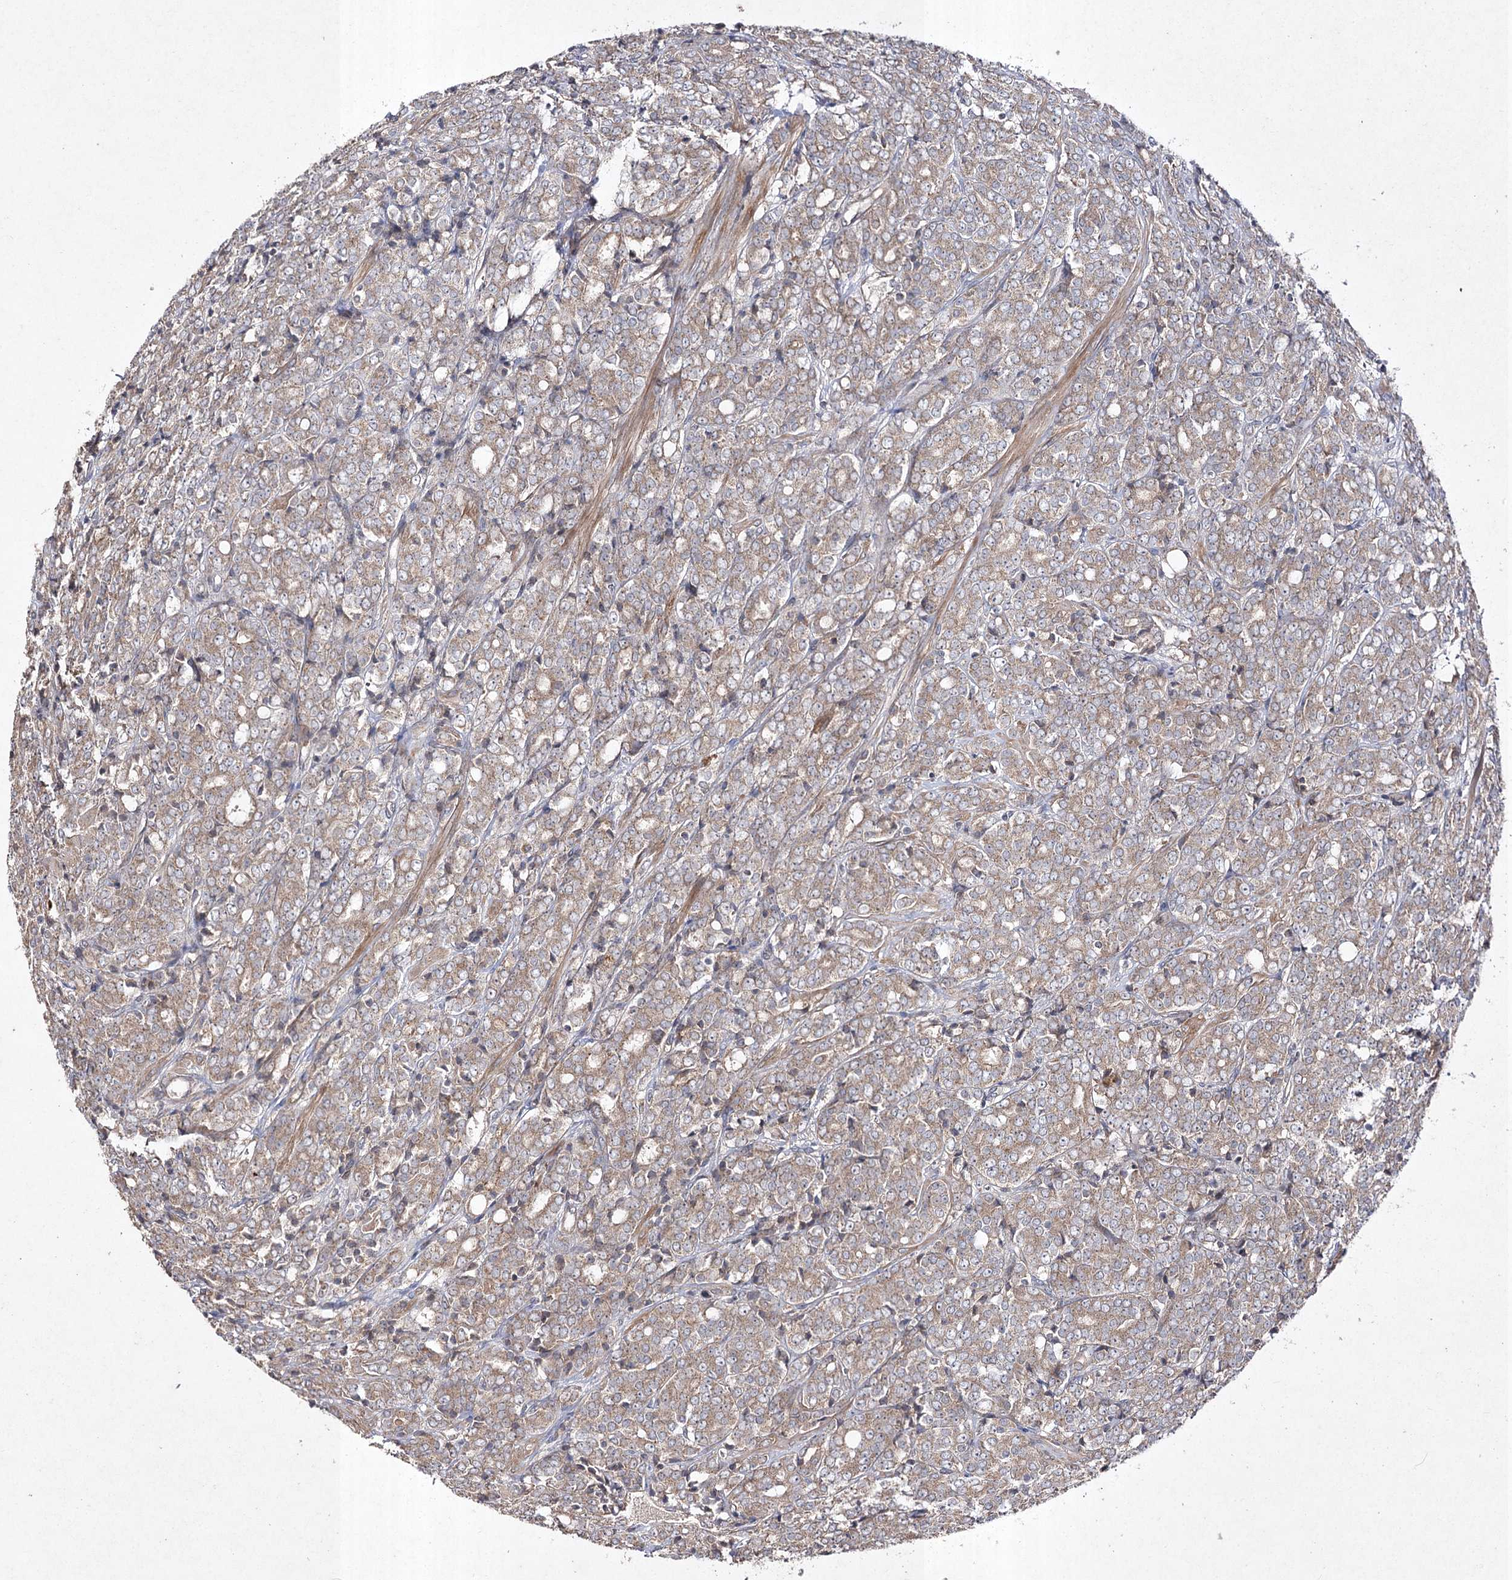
{"staining": {"intensity": "moderate", "quantity": ">75%", "location": "cytoplasmic/membranous"}, "tissue": "prostate cancer", "cell_type": "Tumor cells", "image_type": "cancer", "snomed": [{"axis": "morphology", "description": "Adenocarcinoma, High grade"}, {"axis": "topography", "description": "Prostate"}], "caption": "Tumor cells exhibit moderate cytoplasmic/membranous expression in about >75% of cells in prostate adenocarcinoma (high-grade).", "gene": "FANCL", "patient": {"sex": "male", "age": 62}}